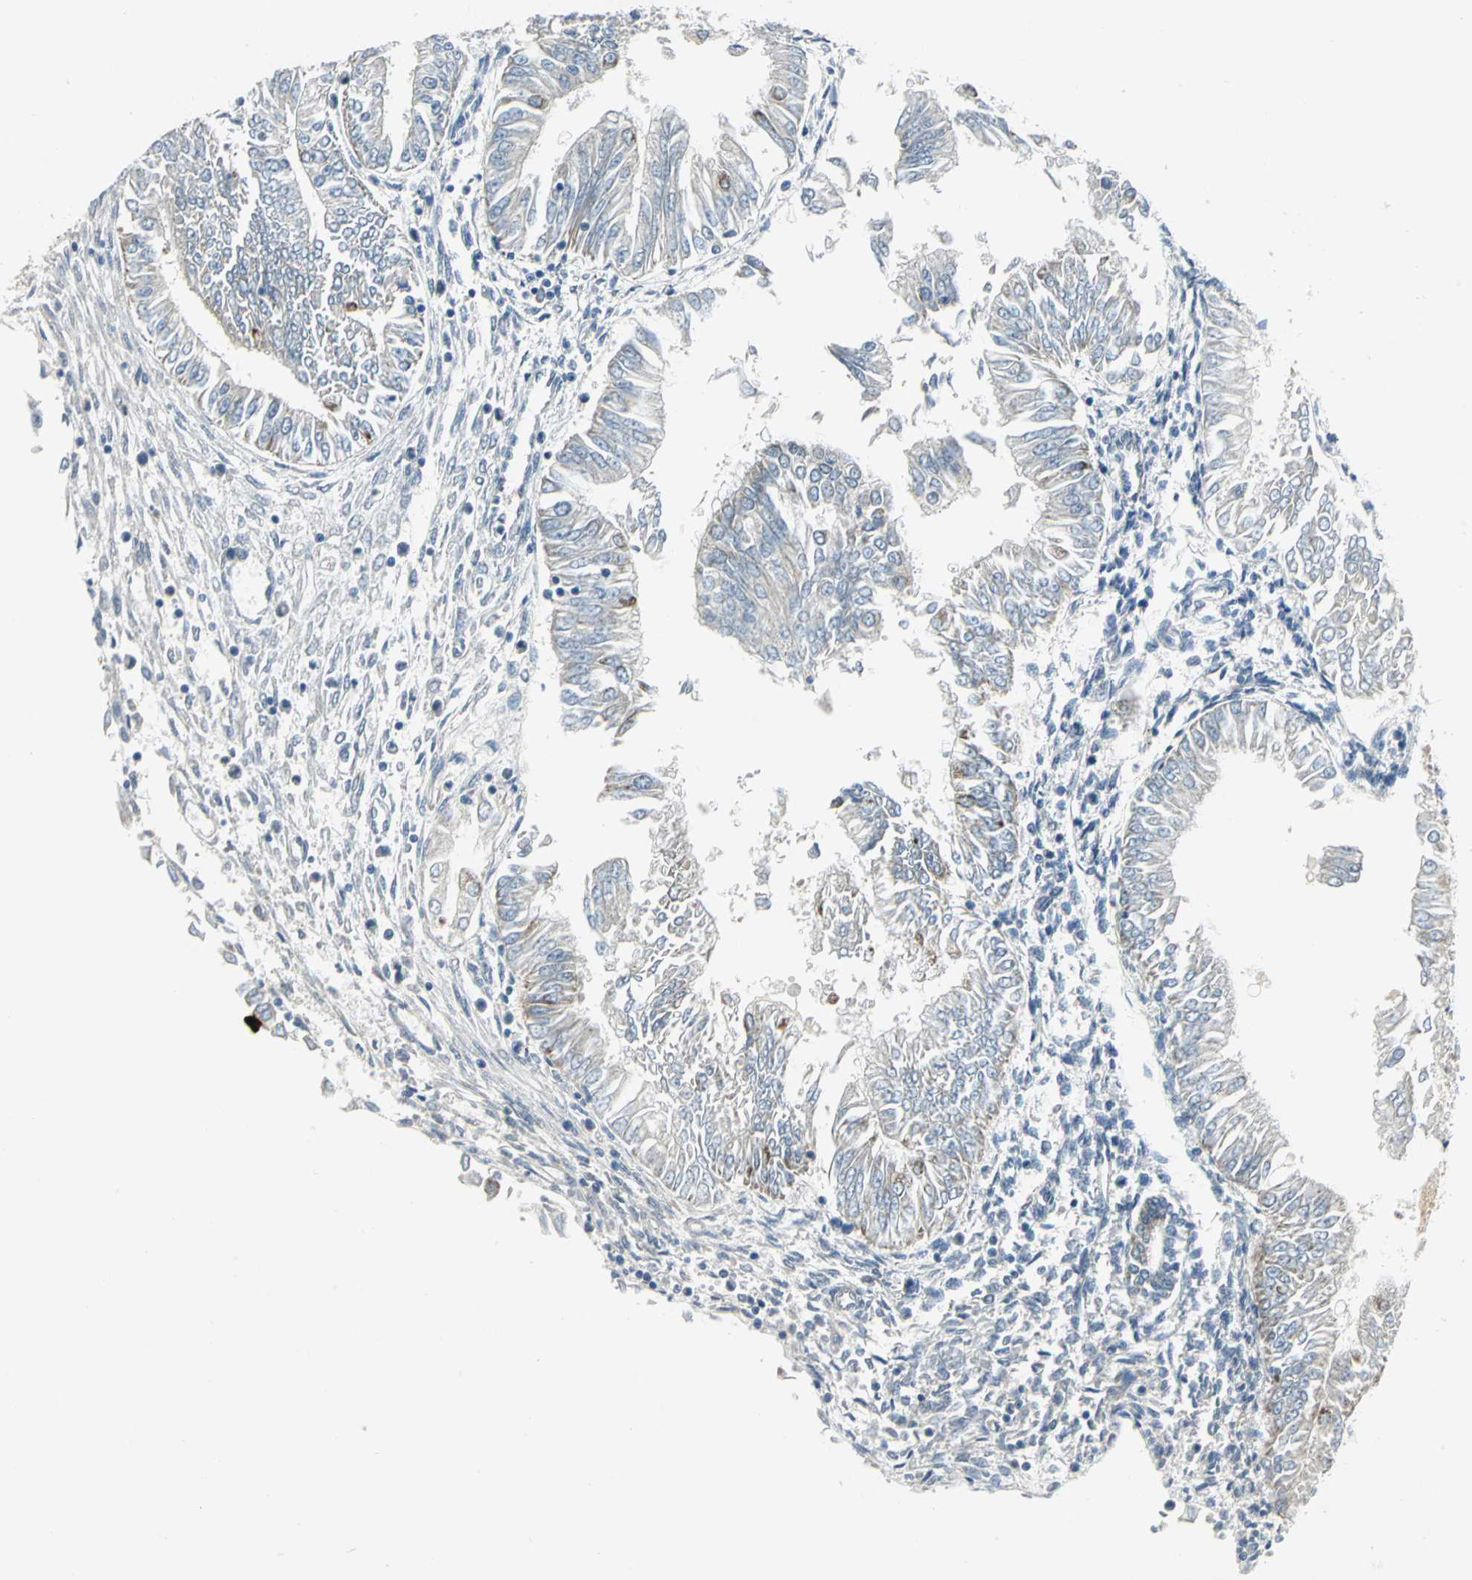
{"staining": {"intensity": "weak", "quantity": "<25%", "location": "cytoplasmic/membranous"}, "tissue": "endometrial cancer", "cell_type": "Tumor cells", "image_type": "cancer", "snomed": [{"axis": "morphology", "description": "Adenocarcinoma, NOS"}, {"axis": "topography", "description": "Endometrium"}], "caption": "There is no significant staining in tumor cells of endometrial cancer.", "gene": "MTA1", "patient": {"sex": "female", "age": 53}}